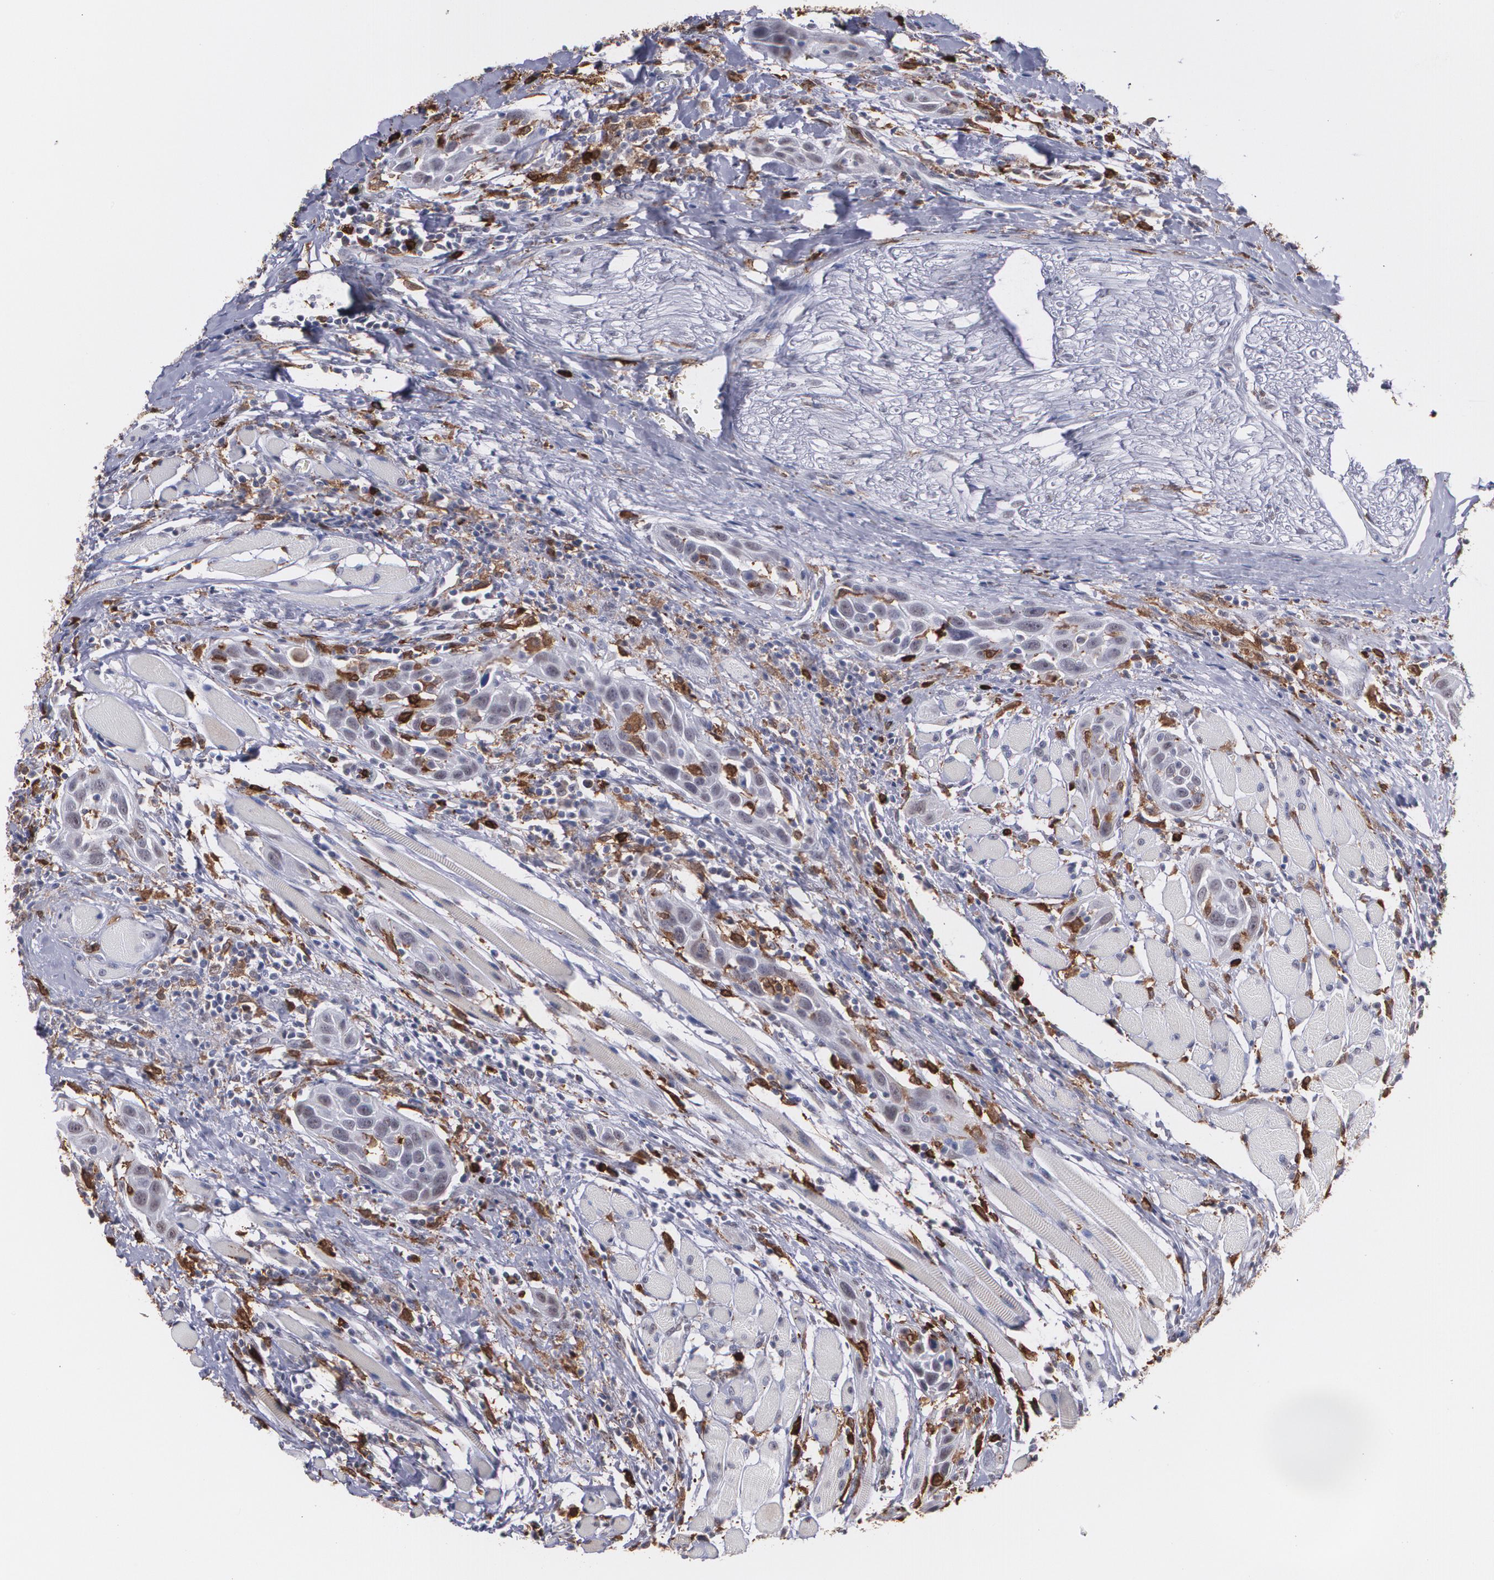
{"staining": {"intensity": "negative", "quantity": "none", "location": "none"}, "tissue": "head and neck cancer", "cell_type": "Tumor cells", "image_type": "cancer", "snomed": [{"axis": "morphology", "description": "Squamous cell carcinoma, NOS"}, {"axis": "topography", "description": "Oral tissue"}, {"axis": "topography", "description": "Head-Neck"}], "caption": "Immunohistochemical staining of squamous cell carcinoma (head and neck) displays no significant staining in tumor cells. (Immunohistochemistry, brightfield microscopy, high magnification).", "gene": "NCF2", "patient": {"sex": "female", "age": 50}}